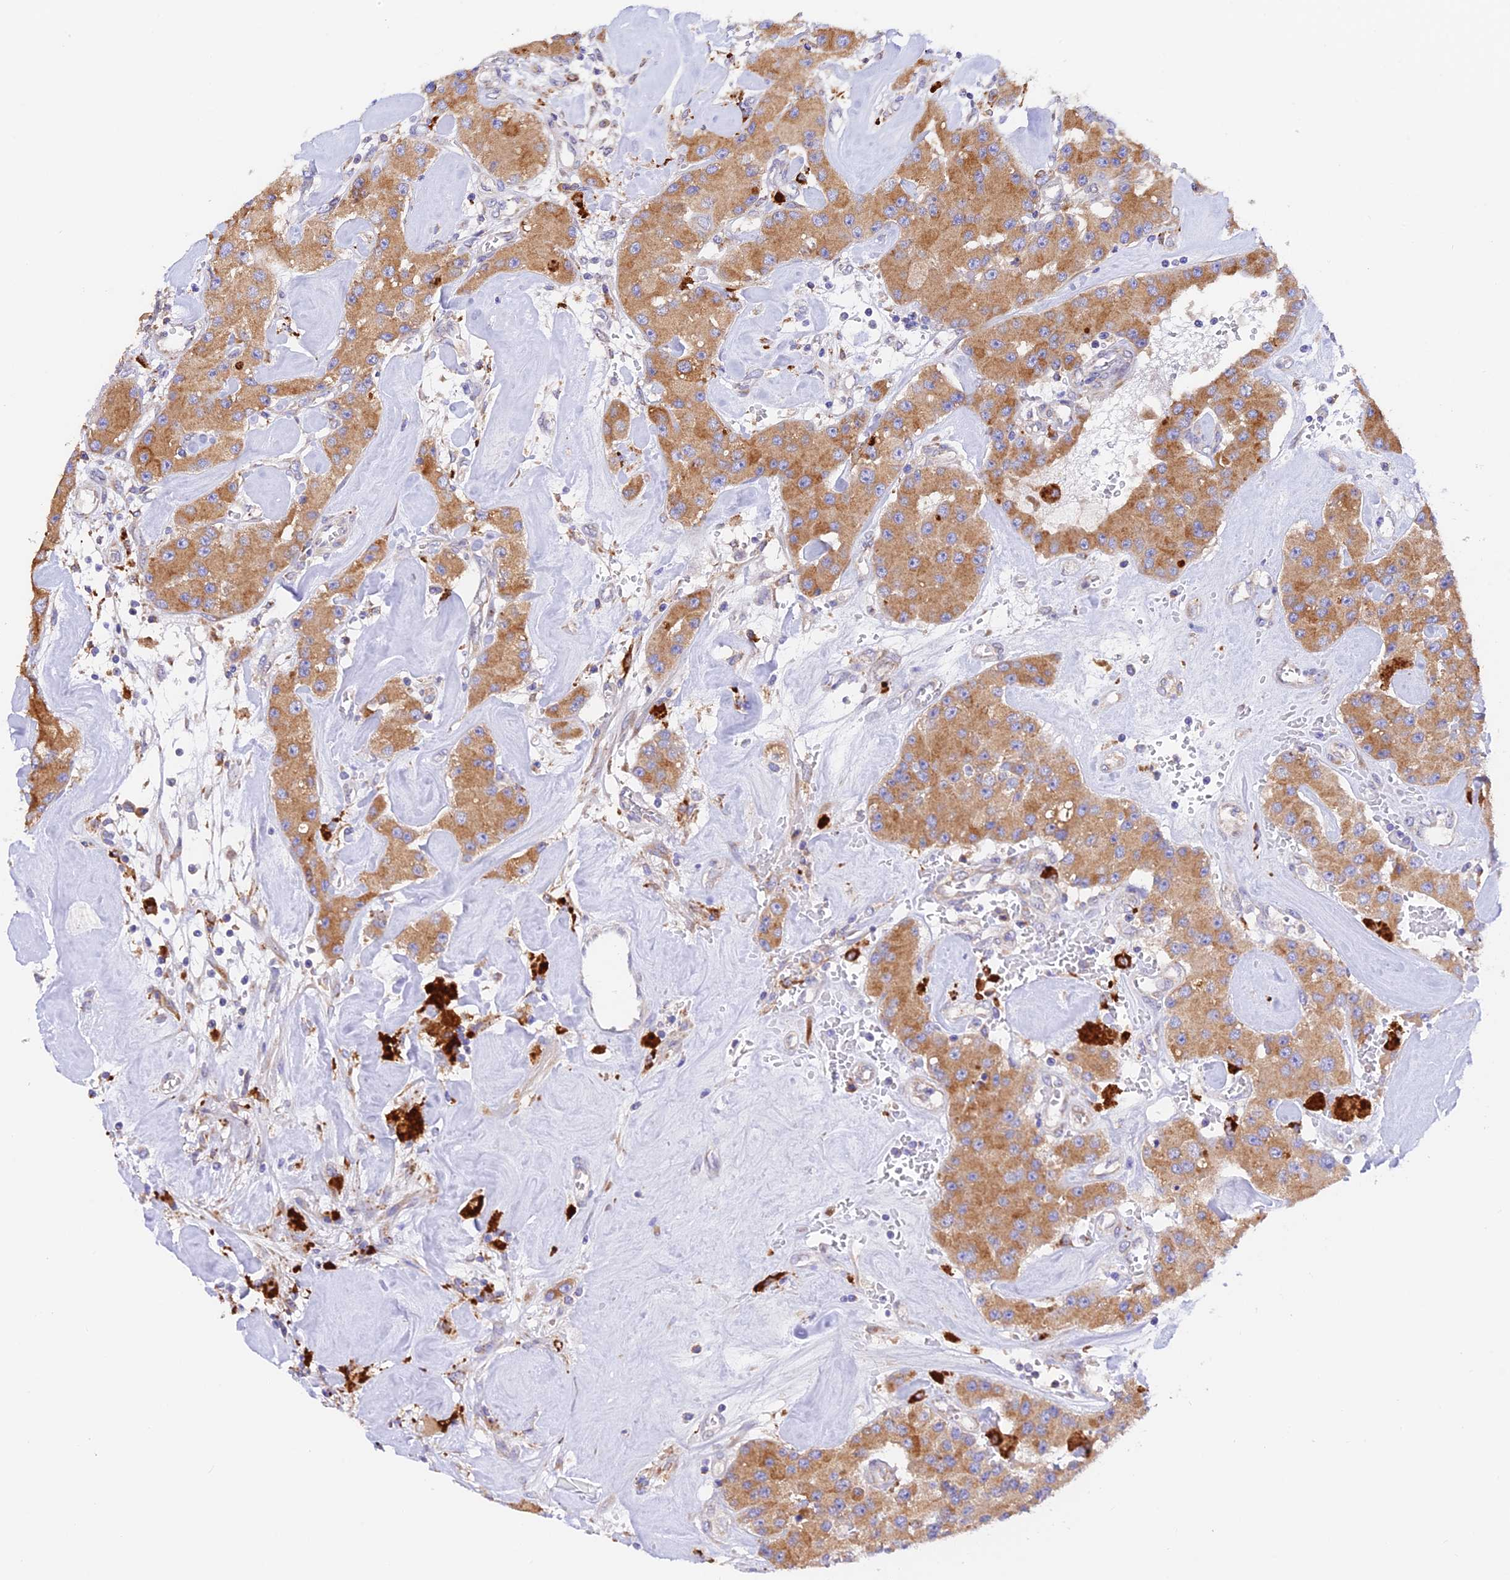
{"staining": {"intensity": "moderate", "quantity": ">75%", "location": "cytoplasmic/membranous"}, "tissue": "carcinoid", "cell_type": "Tumor cells", "image_type": "cancer", "snomed": [{"axis": "morphology", "description": "Carcinoid, malignant, NOS"}, {"axis": "topography", "description": "Pancreas"}], "caption": "Malignant carcinoid was stained to show a protein in brown. There is medium levels of moderate cytoplasmic/membranous positivity in approximately >75% of tumor cells.", "gene": "VKORC1", "patient": {"sex": "male", "age": 41}}